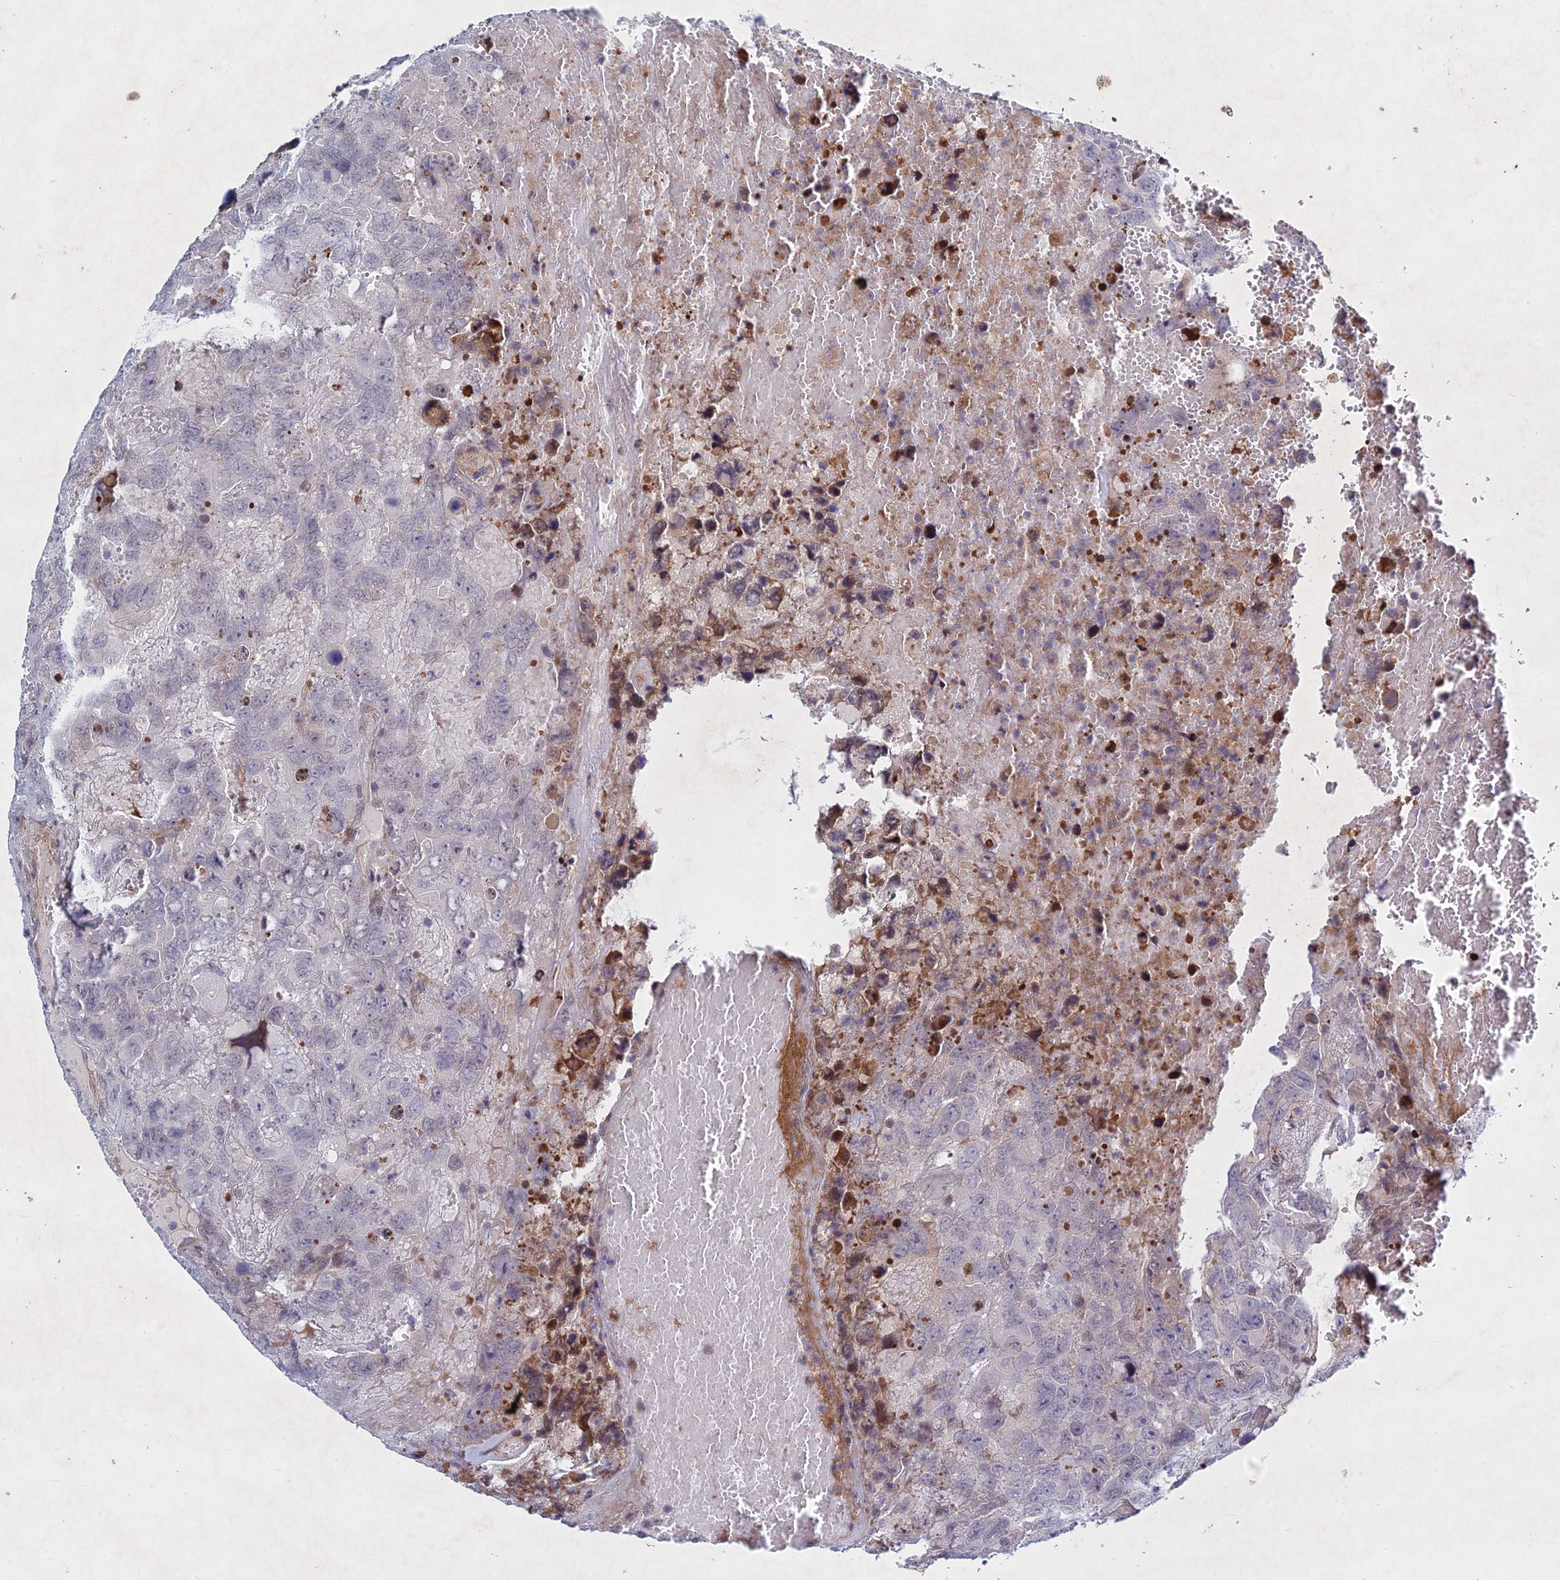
{"staining": {"intensity": "negative", "quantity": "none", "location": "none"}, "tissue": "testis cancer", "cell_type": "Tumor cells", "image_type": "cancer", "snomed": [{"axis": "morphology", "description": "Carcinoma, Embryonal, NOS"}, {"axis": "topography", "description": "Testis"}], "caption": "Immunohistochemical staining of testis embryonal carcinoma demonstrates no significant positivity in tumor cells.", "gene": "PTHLH", "patient": {"sex": "male", "age": 45}}